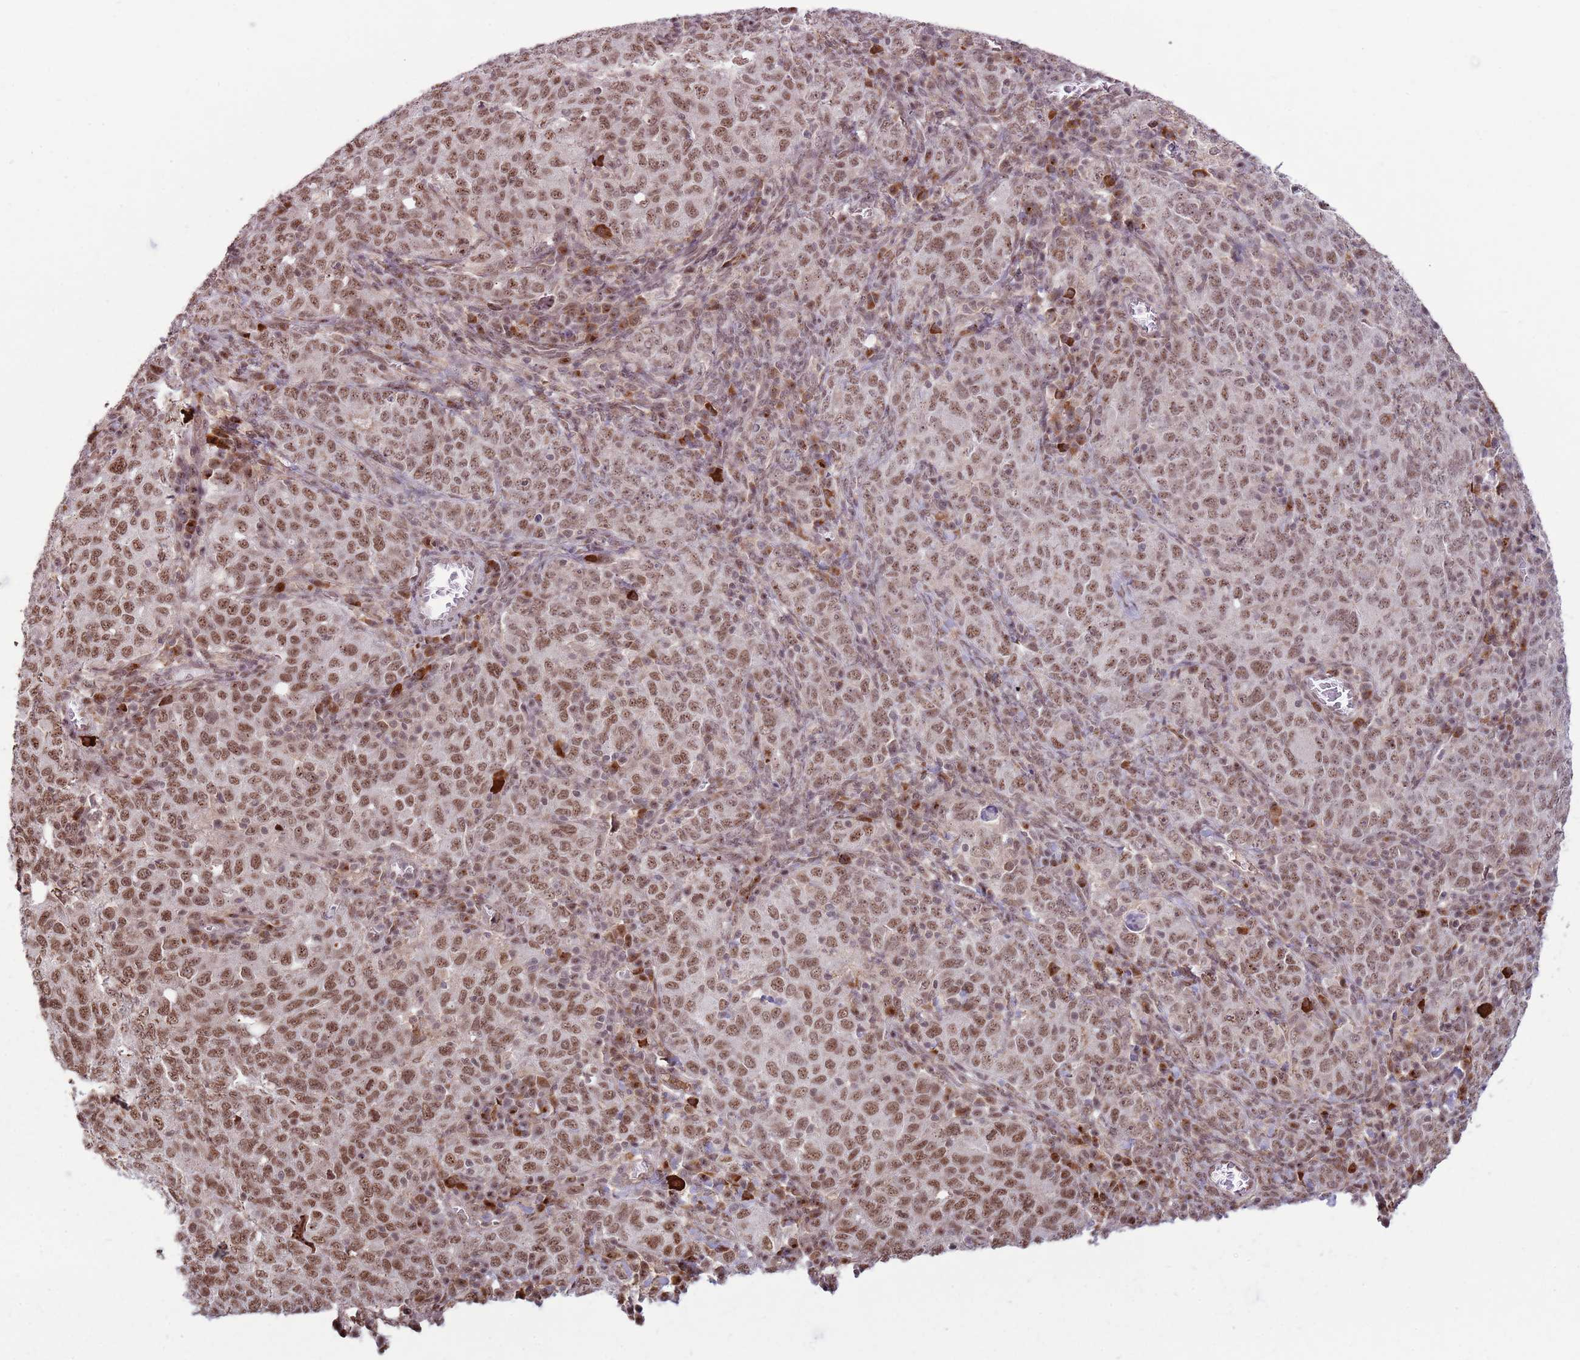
{"staining": {"intensity": "moderate", "quantity": ">75%", "location": "nuclear"}, "tissue": "ovarian cancer", "cell_type": "Tumor cells", "image_type": "cancer", "snomed": [{"axis": "morphology", "description": "Carcinoma, endometroid"}, {"axis": "topography", "description": "Ovary"}], "caption": "Protein analysis of ovarian cancer (endometroid carcinoma) tissue displays moderate nuclear expression in approximately >75% of tumor cells. The protein of interest is stained brown, and the nuclei are stained in blue (DAB IHC with brightfield microscopy, high magnification).", "gene": "SIPA1L3", "patient": {"sex": "female", "age": 62}}